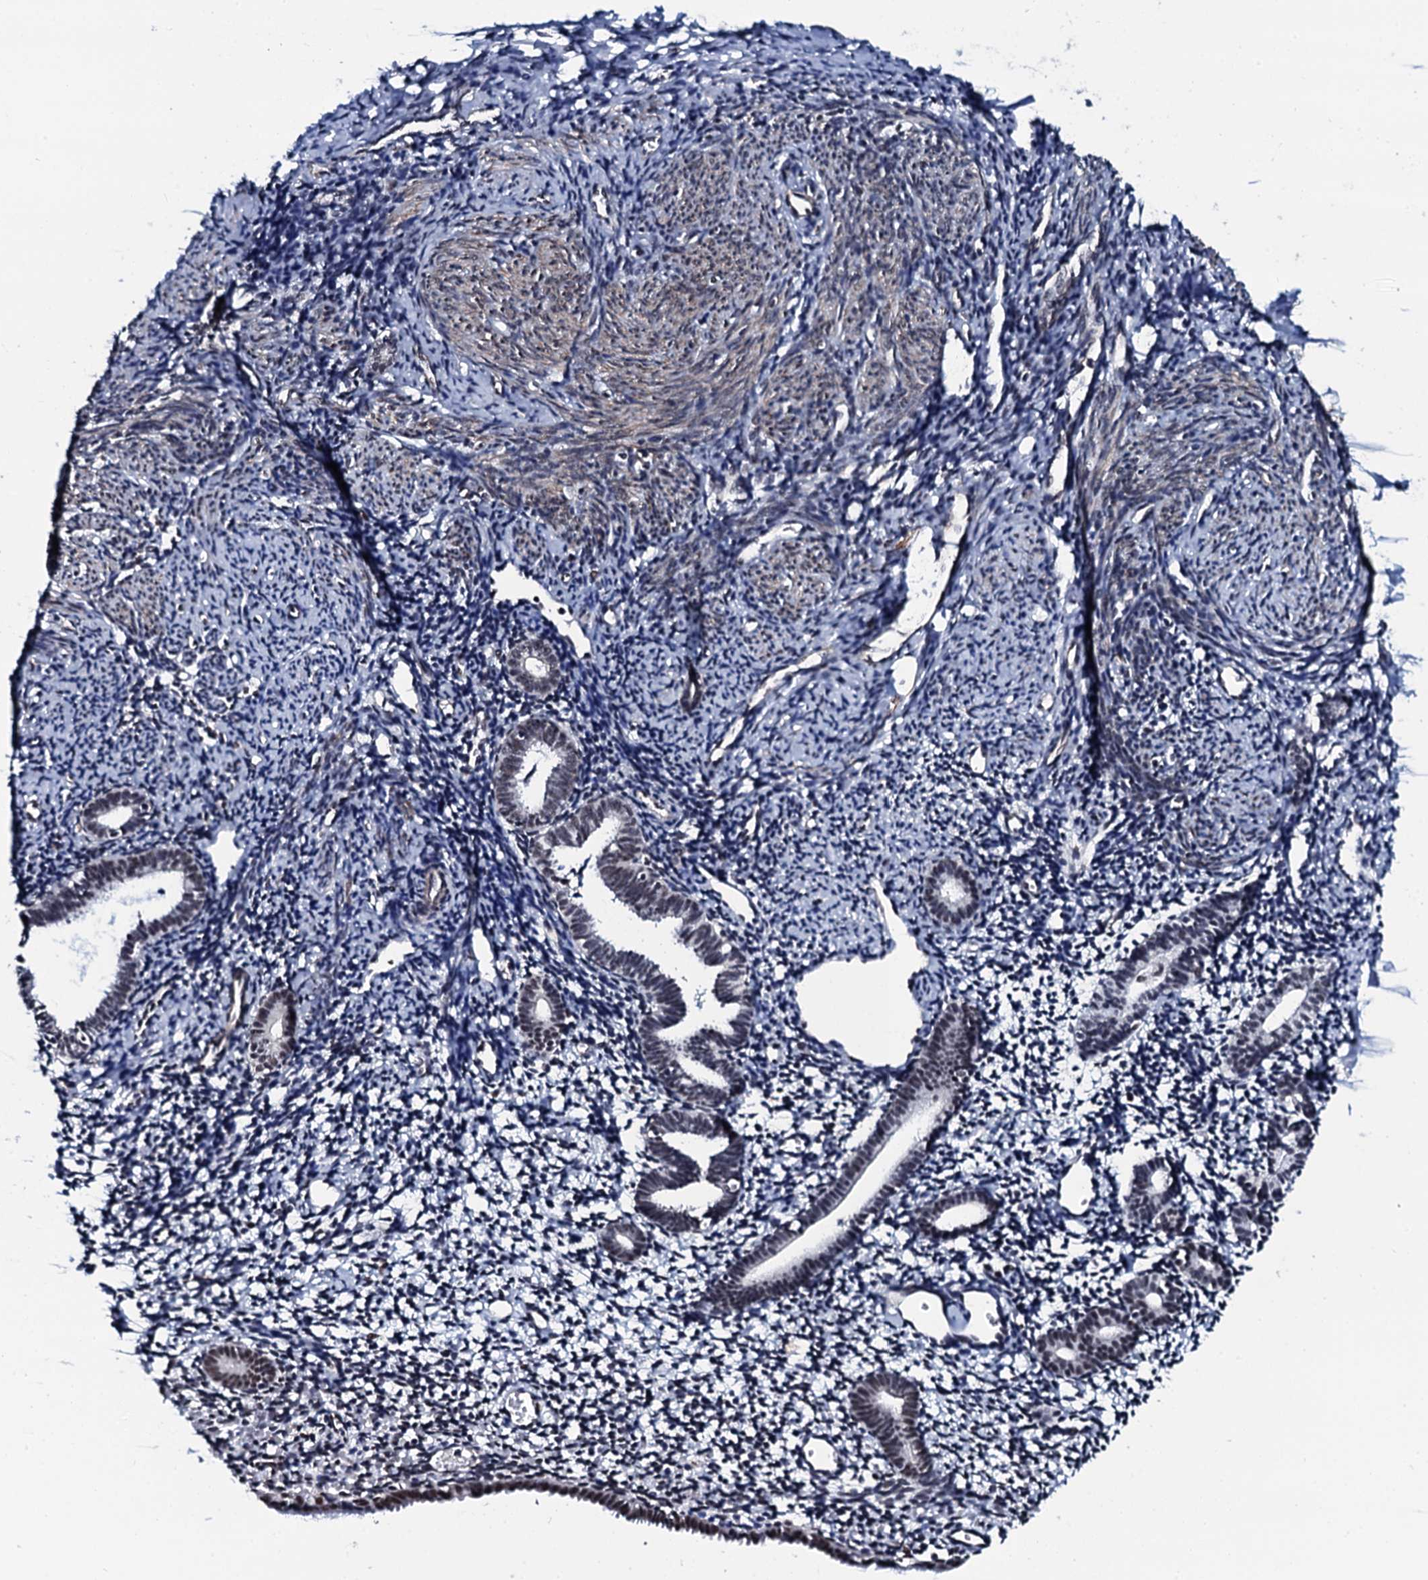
{"staining": {"intensity": "weak", "quantity": "<25%", "location": "nuclear"}, "tissue": "endometrium", "cell_type": "Cells in endometrial stroma", "image_type": "normal", "snomed": [{"axis": "morphology", "description": "Normal tissue, NOS"}, {"axis": "topography", "description": "Endometrium"}], "caption": "This is a histopathology image of IHC staining of benign endometrium, which shows no staining in cells in endometrial stroma.", "gene": "CWC15", "patient": {"sex": "female", "age": 56}}